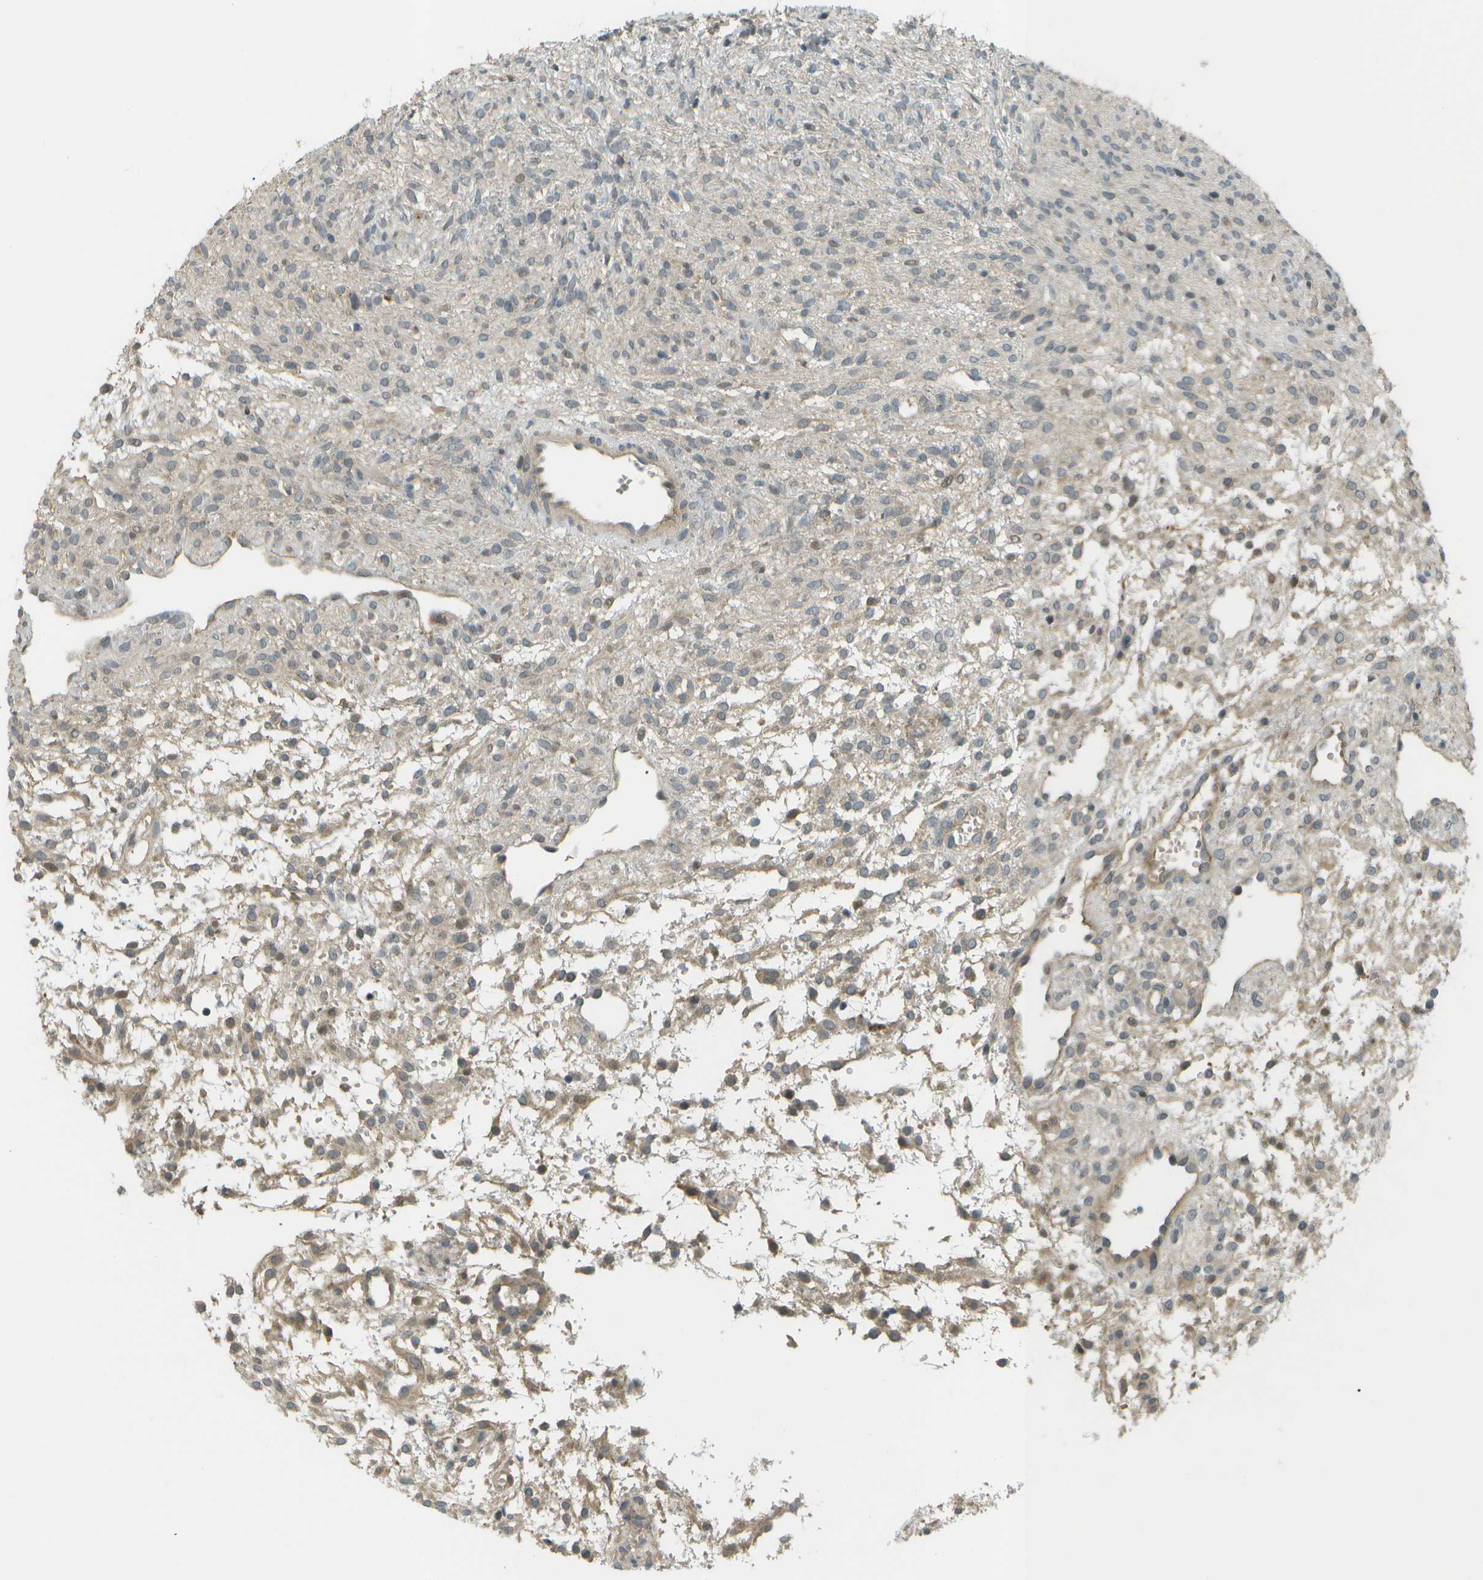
{"staining": {"intensity": "weak", "quantity": "<25%", "location": "cytoplasmic/membranous"}, "tissue": "ovary", "cell_type": "Ovarian stroma cells", "image_type": "normal", "snomed": [{"axis": "morphology", "description": "Normal tissue, NOS"}, {"axis": "morphology", "description": "Cyst, NOS"}, {"axis": "topography", "description": "Ovary"}], "caption": "Immunohistochemical staining of benign human ovary shows no significant expression in ovarian stroma cells.", "gene": "WNK2", "patient": {"sex": "female", "age": 18}}